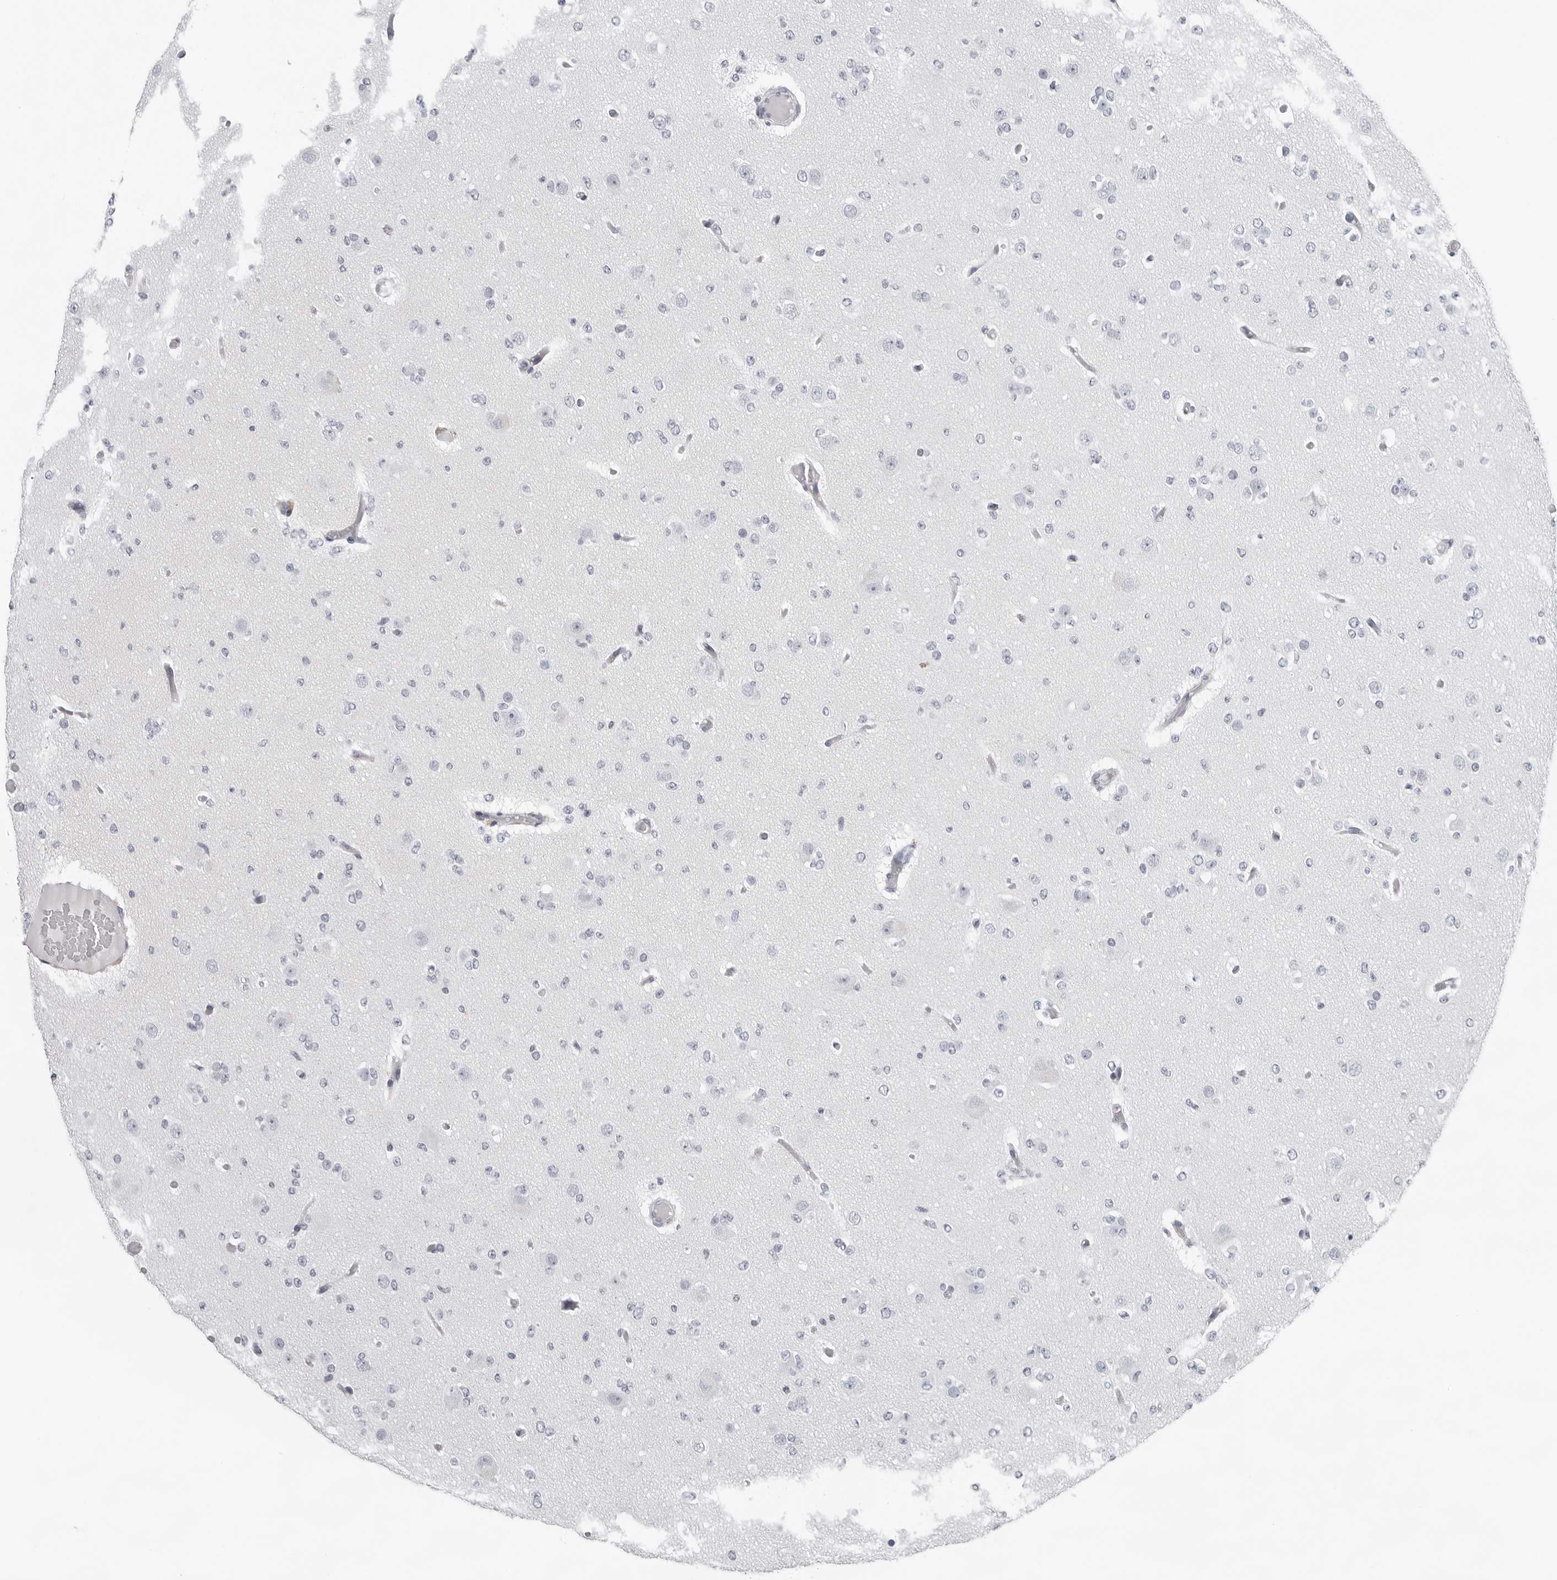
{"staining": {"intensity": "negative", "quantity": "none", "location": "none"}, "tissue": "glioma", "cell_type": "Tumor cells", "image_type": "cancer", "snomed": [{"axis": "morphology", "description": "Glioma, malignant, Low grade"}, {"axis": "topography", "description": "Brain"}], "caption": "An immunohistochemistry (IHC) micrograph of glioma is shown. There is no staining in tumor cells of glioma. Brightfield microscopy of immunohistochemistry stained with DAB (3,3'-diaminobenzidine) (brown) and hematoxylin (blue), captured at high magnification.", "gene": "CCDC28B", "patient": {"sex": "female", "age": 22}}